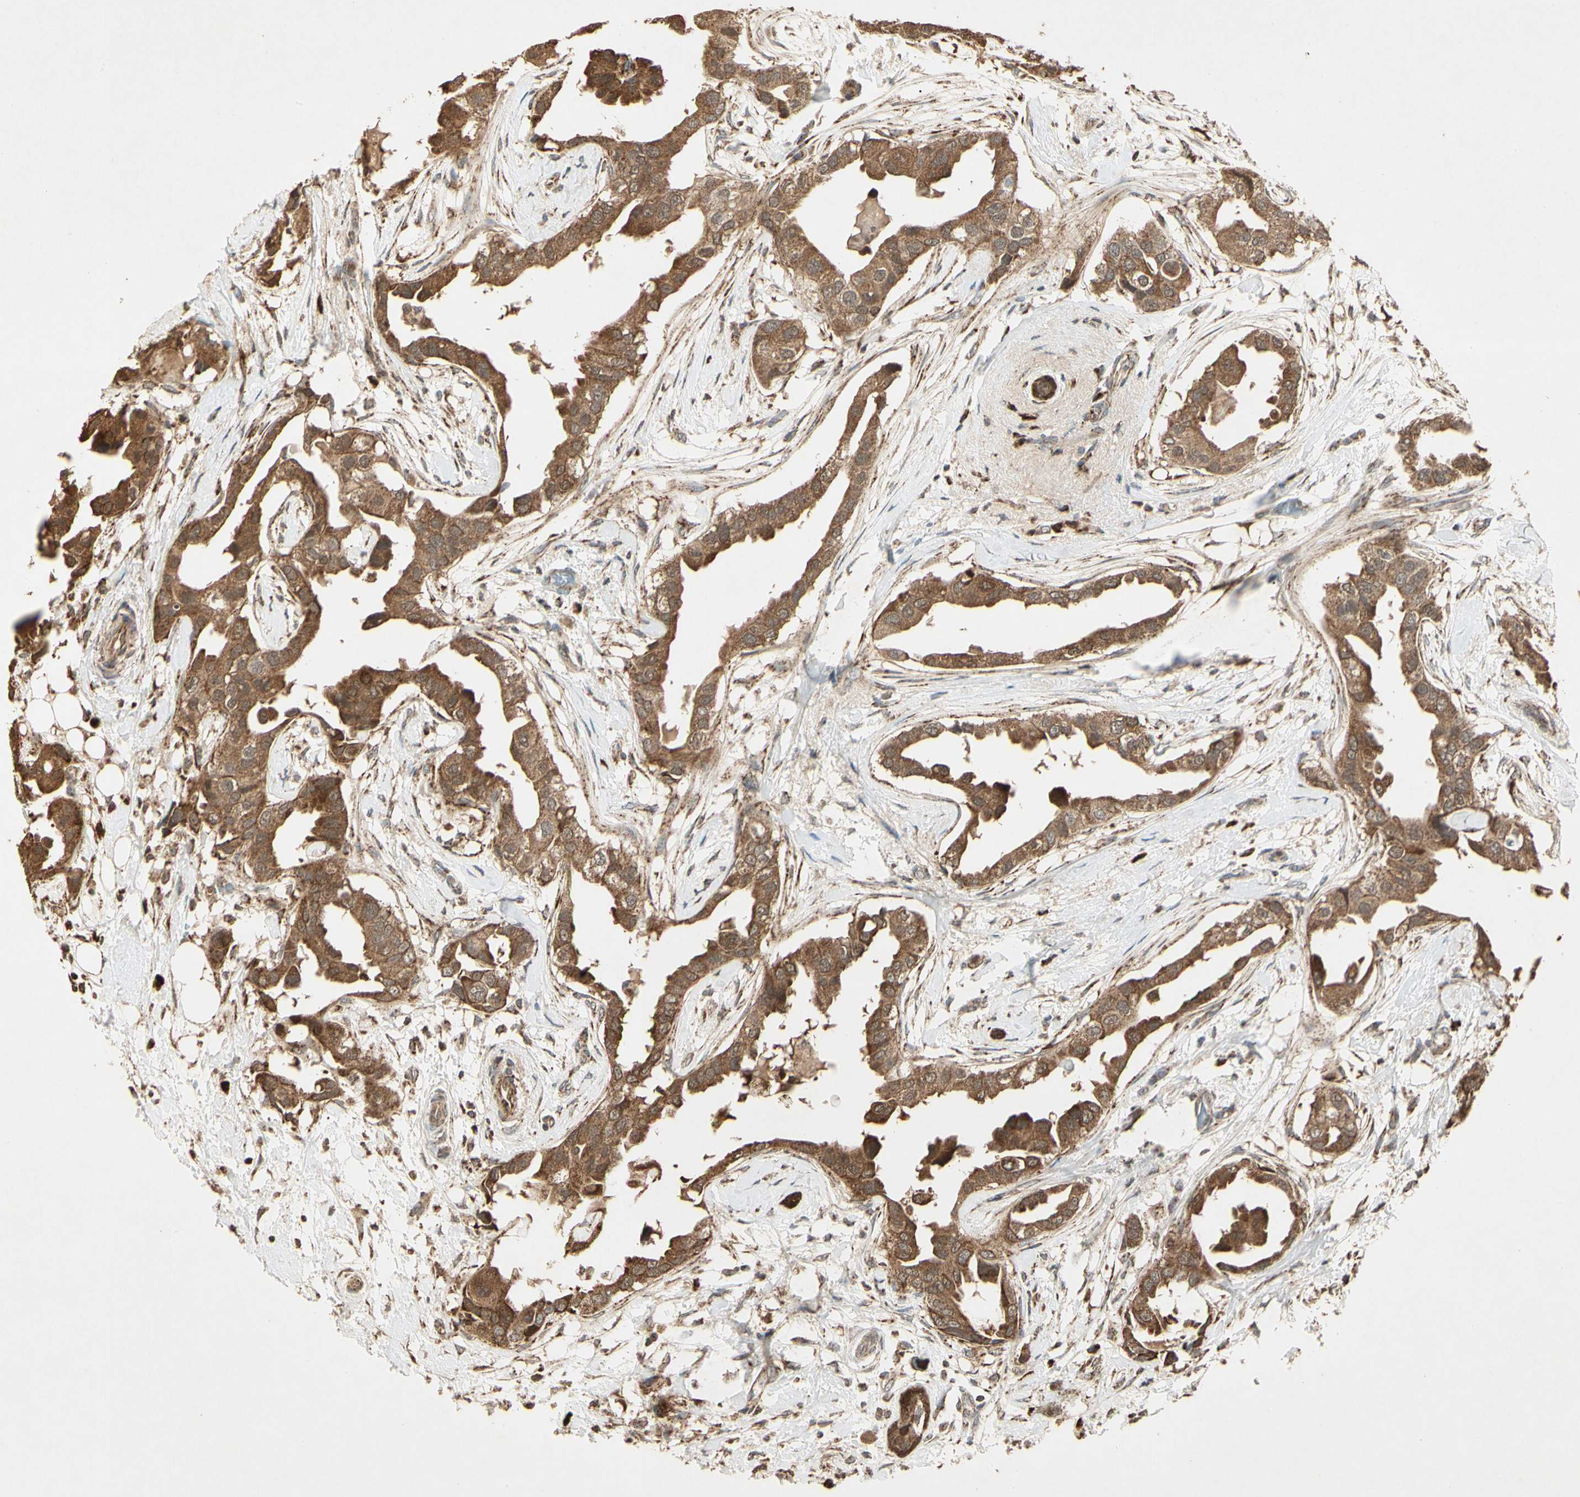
{"staining": {"intensity": "moderate", "quantity": ">75%", "location": "cytoplasmic/membranous"}, "tissue": "breast cancer", "cell_type": "Tumor cells", "image_type": "cancer", "snomed": [{"axis": "morphology", "description": "Duct carcinoma"}, {"axis": "topography", "description": "Breast"}], "caption": "Brown immunohistochemical staining in breast cancer reveals moderate cytoplasmic/membranous expression in about >75% of tumor cells.", "gene": "PRDX5", "patient": {"sex": "female", "age": 40}}